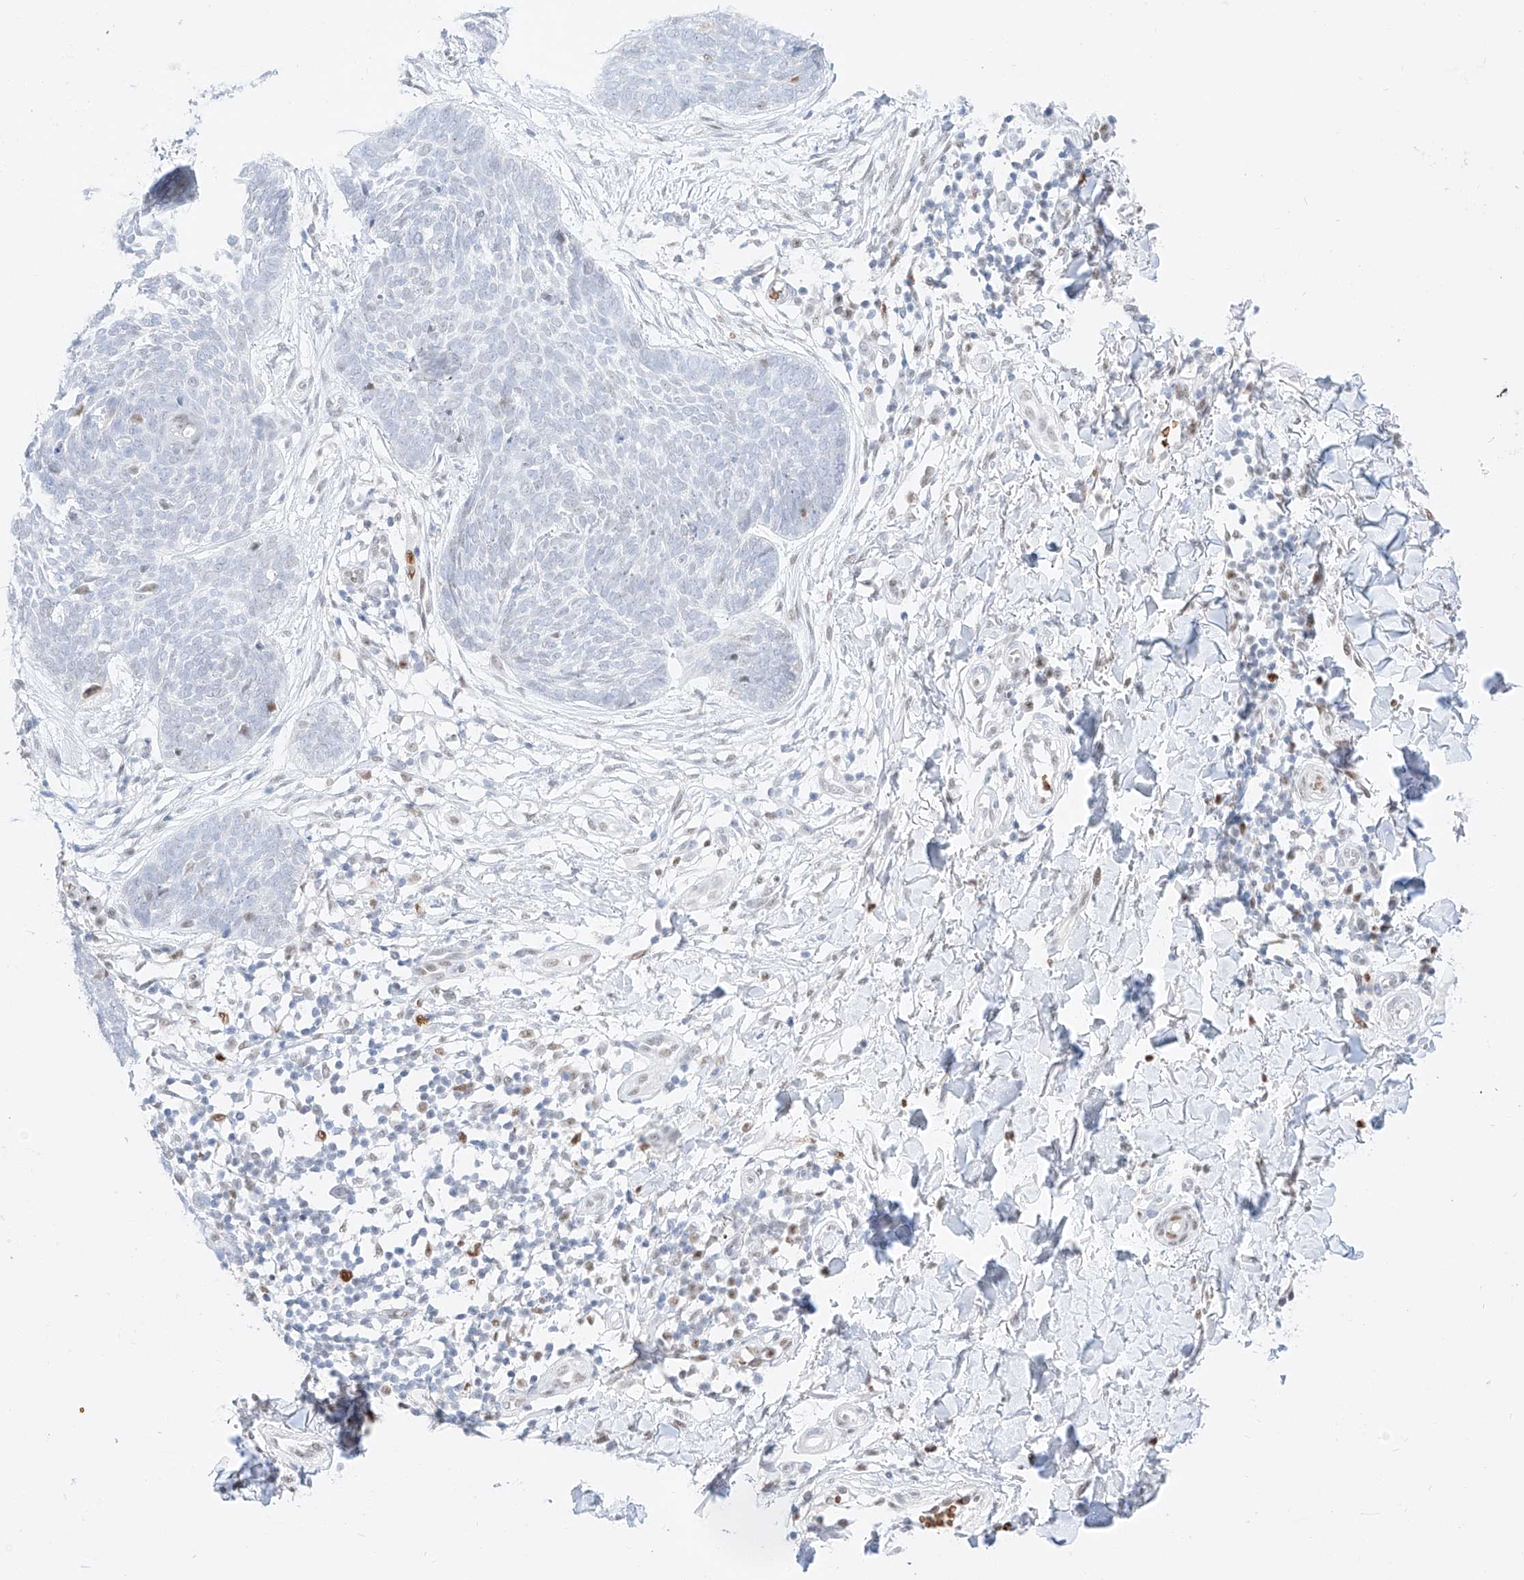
{"staining": {"intensity": "negative", "quantity": "none", "location": "none"}, "tissue": "skin cancer", "cell_type": "Tumor cells", "image_type": "cancer", "snomed": [{"axis": "morphology", "description": "Basal cell carcinoma"}, {"axis": "topography", "description": "Skin"}], "caption": "A high-resolution micrograph shows immunohistochemistry staining of skin basal cell carcinoma, which reveals no significant positivity in tumor cells.", "gene": "APIP", "patient": {"sex": "female", "age": 64}}